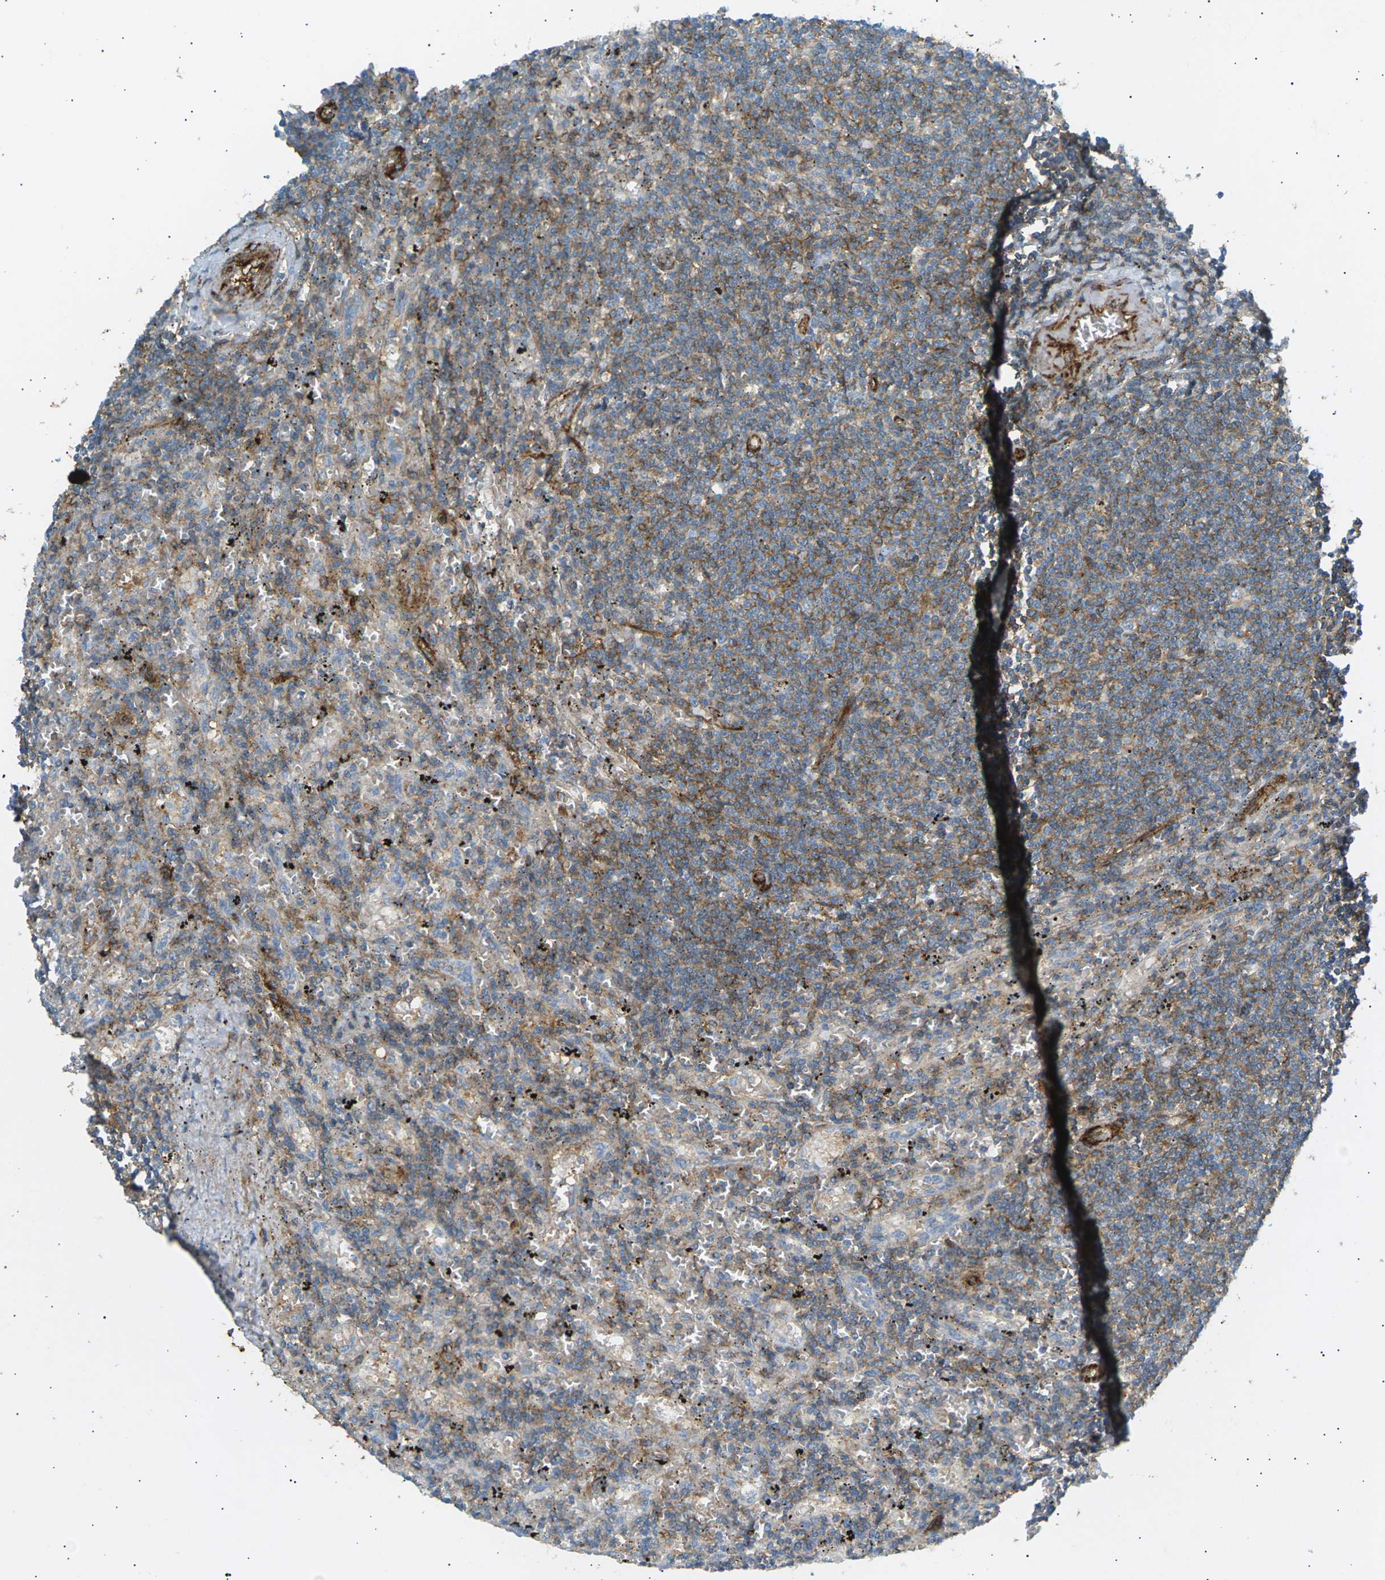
{"staining": {"intensity": "weak", "quantity": "25%-75%", "location": "cytoplasmic/membranous"}, "tissue": "lymphoma", "cell_type": "Tumor cells", "image_type": "cancer", "snomed": [{"axis": "morphology", "description": "Malignant lymphoma, non-Hodgkin's type, Low grade"}, {"axis": "topography", "description": "Spleen"}], "caption": "Protein positivity by IHC exhibits weak cytoplasmic/membranous staining in about 25%-75% of tumor cells in lymphoma.", "gene": "ATP2B4", "patient": {"sex": "male", "age": 76}}